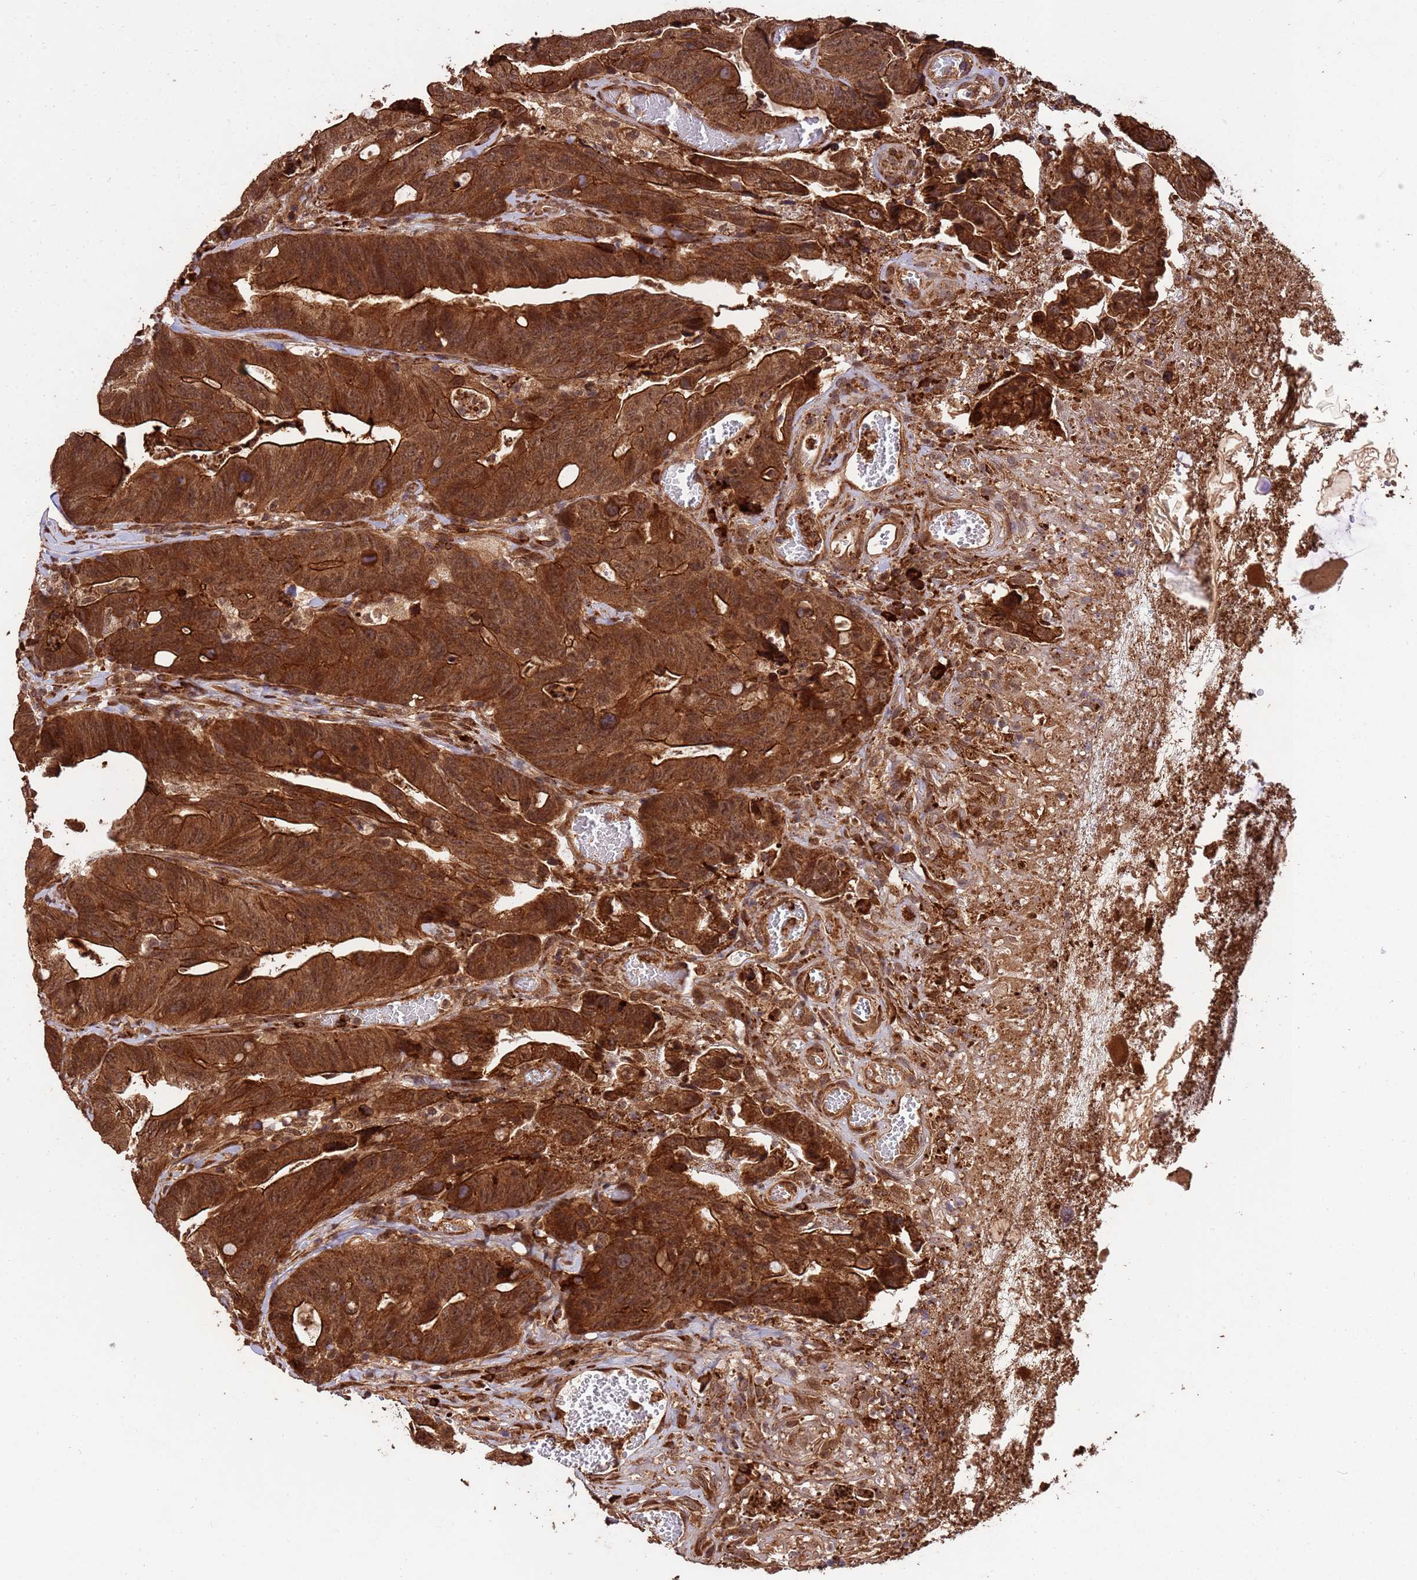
{"staining": {"intensity": "strong", "quantity": ">75%", "location": "cytoplasmic/membranous"}, "tissue": "colorectal cancer", "cell_type": "Tumor cells", "image_type": "cancer", "snomed": [{"axis": "morphology", "description": "Adenocarcinoma, NOS"}, {"axis": "topography", "description": "Colon"}], "caption": "Colorectal cancer was stained to show a protein in brown. There is high levels of strong cytoplasmic/membranous staining in approximately >75% of tumor cells. (Brightfield microscopy of DAB IHC at high magnification).", "gene": "ZNF619", "patient": {"sex": "female", "age": 82}}